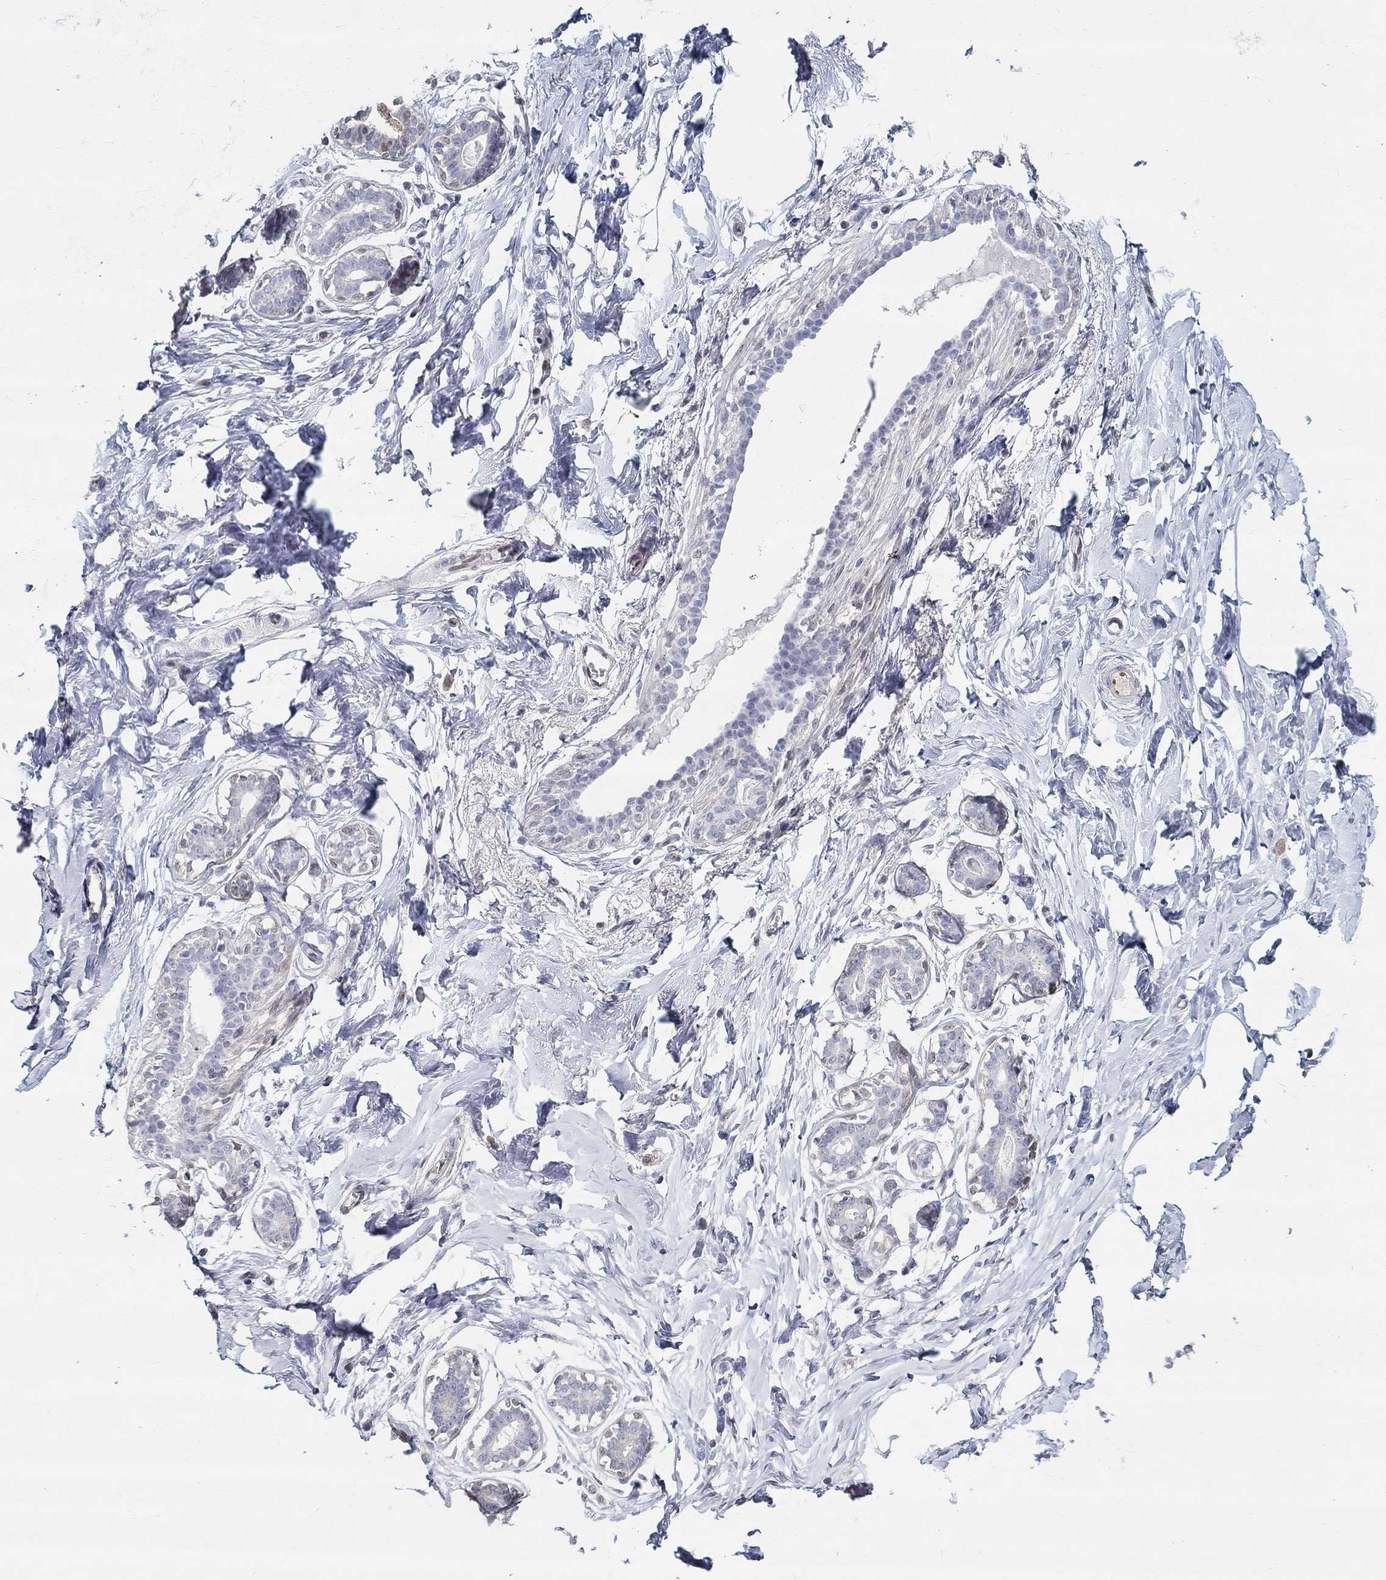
{"staining": {"intensity": "negative", "quantity": "none", "location": "none"}, "tissue": "breast", "cell_type": "Adipocytes", "image_type": "normal", "snomed": [{"axis": "morphology", "description": "Normal tissue, NOS"}, {"axis": "morphology", "description": "Lobular carcinoma, in situ"}, {"axis": "topography", "description": "Breast"}], "caption": "Adipocytes show no significant protein staining in unremarkable breast. (DAB (3,3'-diaminobenzidine) IHC, high magnification).", "gene": "FGF2", "patient": {"sex": "female", "age": 35}}